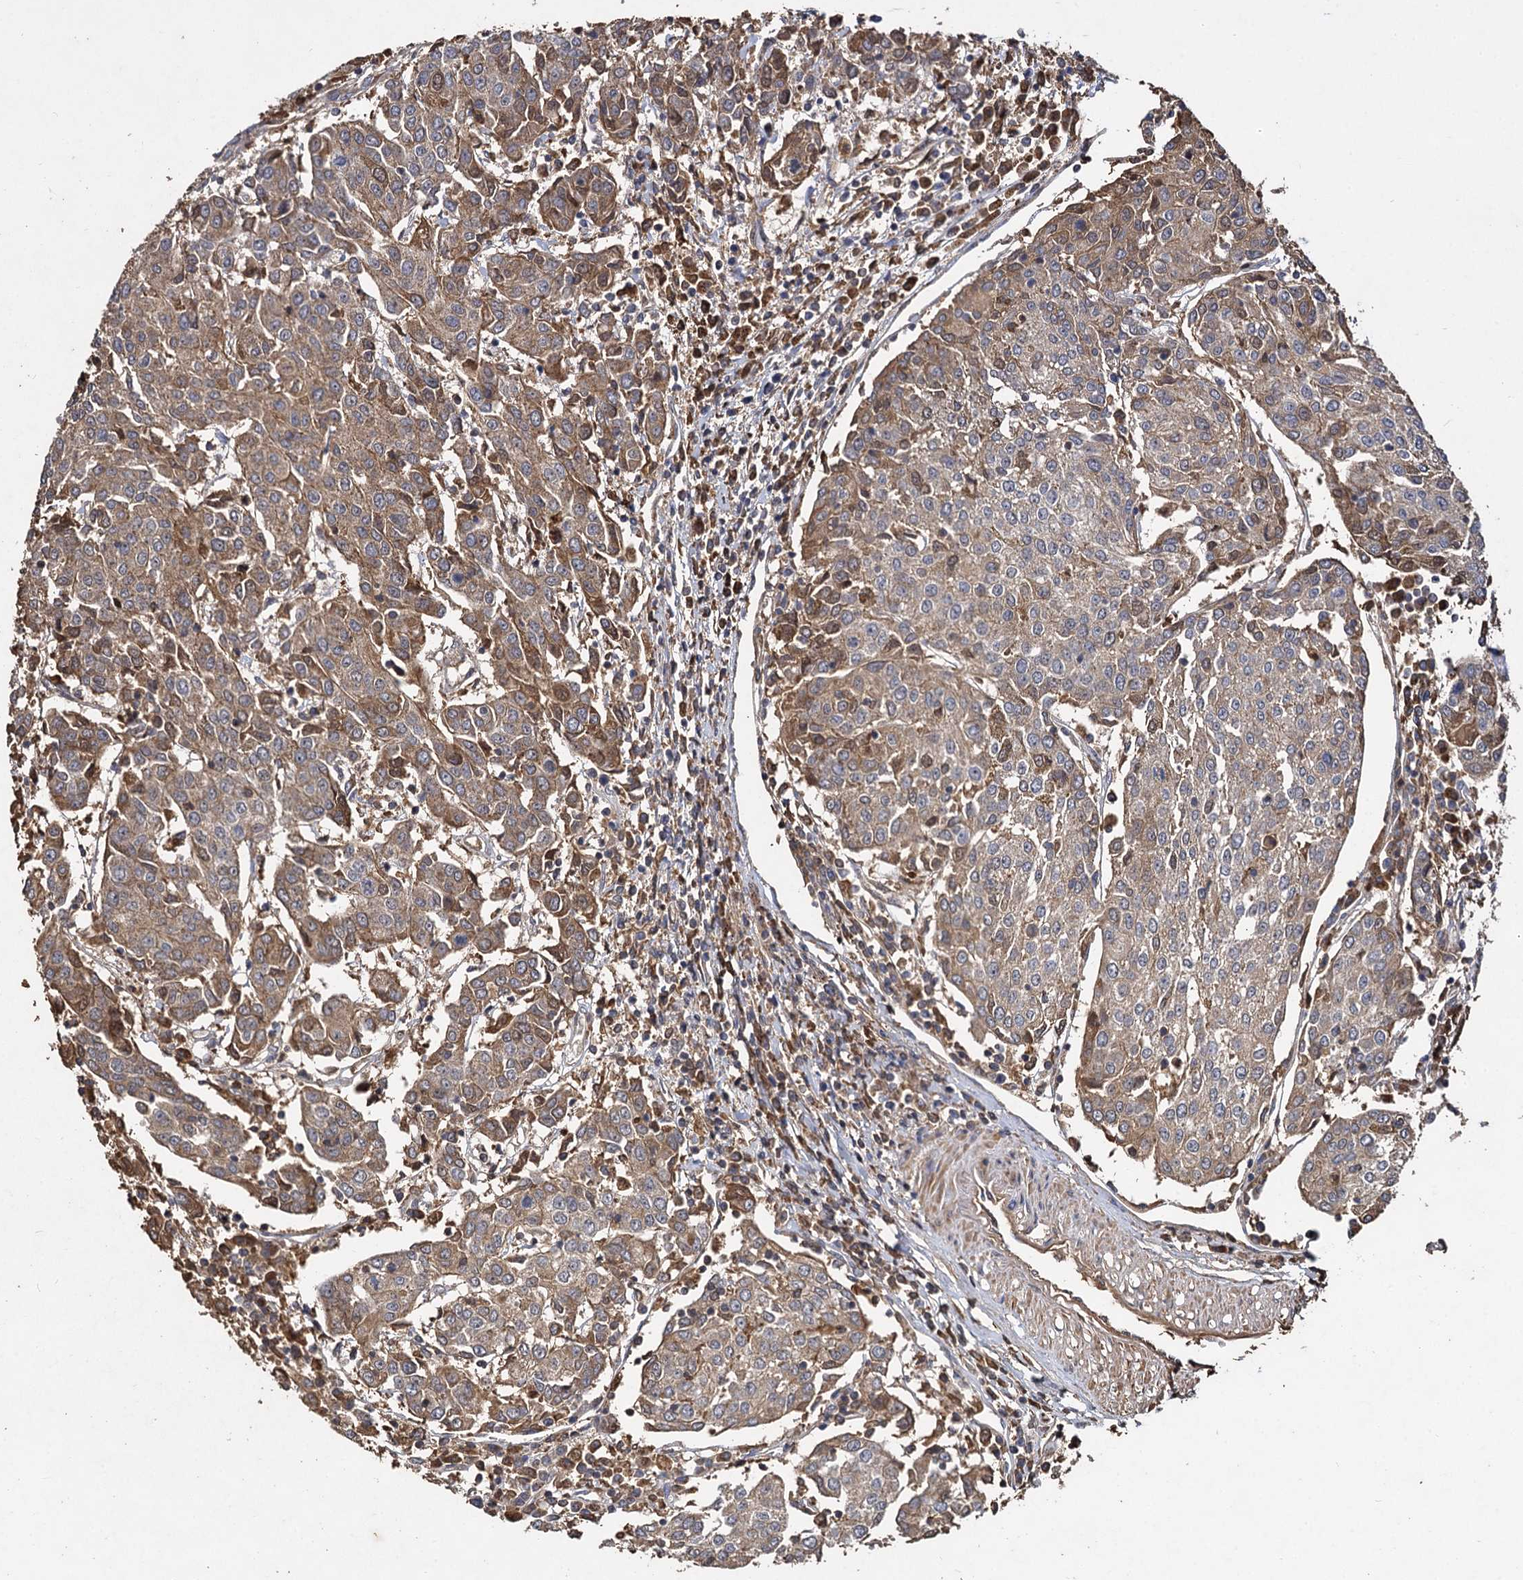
{"staining": {"intensity": "moderate", "quantity": "25%-75%", "location": "cytoplasmic/membranous"}, "tissue": "urothelial cancer", "cell_type": "Tumor cells", "image_type": "cancer", "snomed": [{"axis": "morphology", "description": "Urothelial carcinoma, High grade"}, {"axis": "topography", "description": "Urinary bladder"}], "caption": "High-power microscopy captured an IHC histopathology image of urothelial cancer, revealing moderate cytoplasmic/membranous positivity in about 25%-75% of tumor cells.", "gene": "GCLC", "patient": {"sex": "female", "age": 85}}